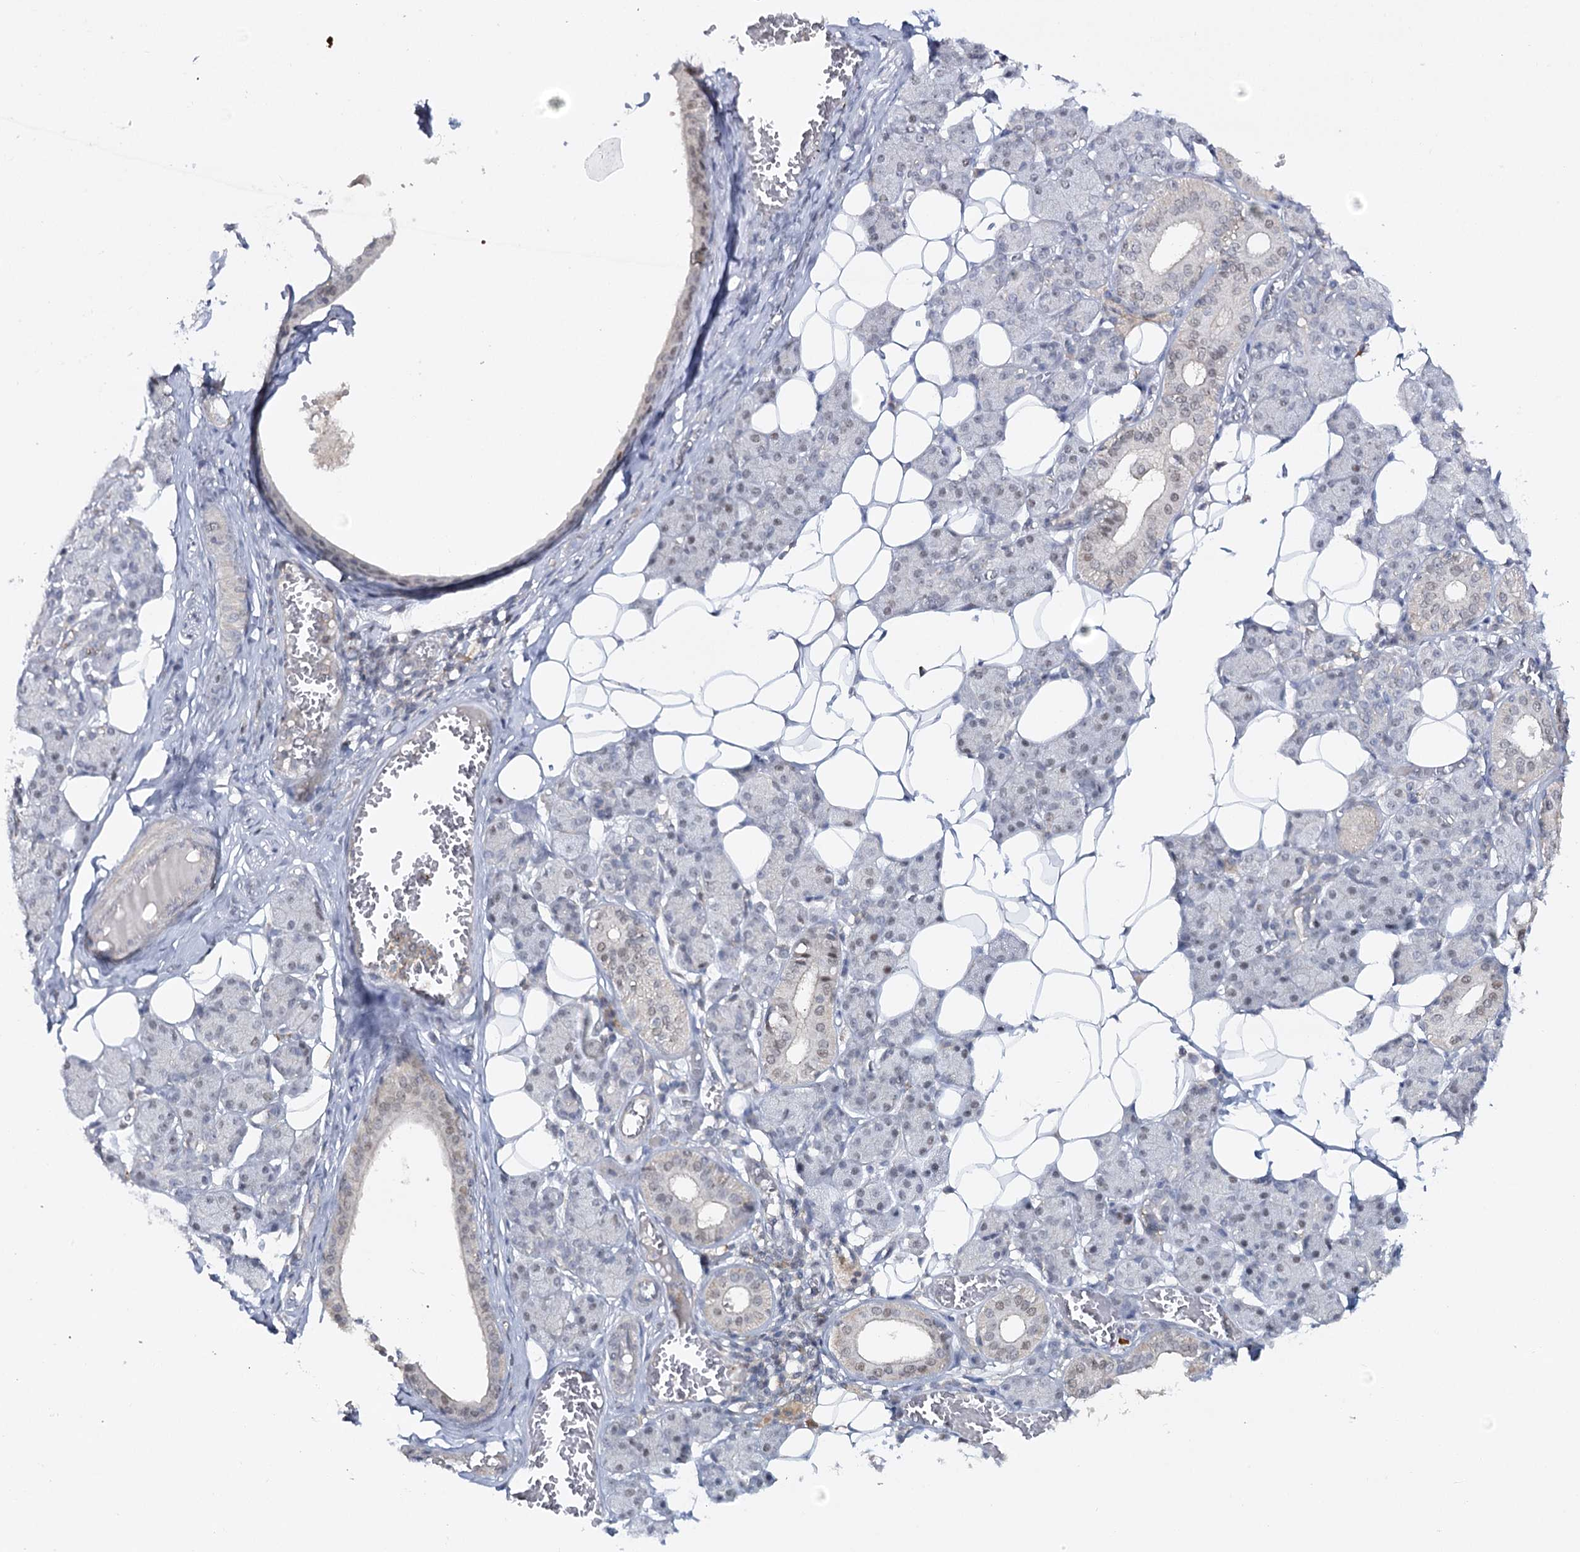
{"staining": {"intensity": "negative", "quantity": "none", "location": "none"}, "tissue": "salivary gland", "cell_type": "Glandular cells", "image_type": "normal", "snomed": [{"axis": "morphology", "description": "Normal tissue, NOS"}, {"axis": "topography", "description": "Salivary gland"}], "caption": "There is no significant expression in glandular cells of salivary gland. (Brightfield microscopy of DAB (3,3'-diaminobenzidine) immunohistochemistry (IHC) at high magnification).", "gene": "ZC3H8", "patient": {"sex": "female", "age": 33}}